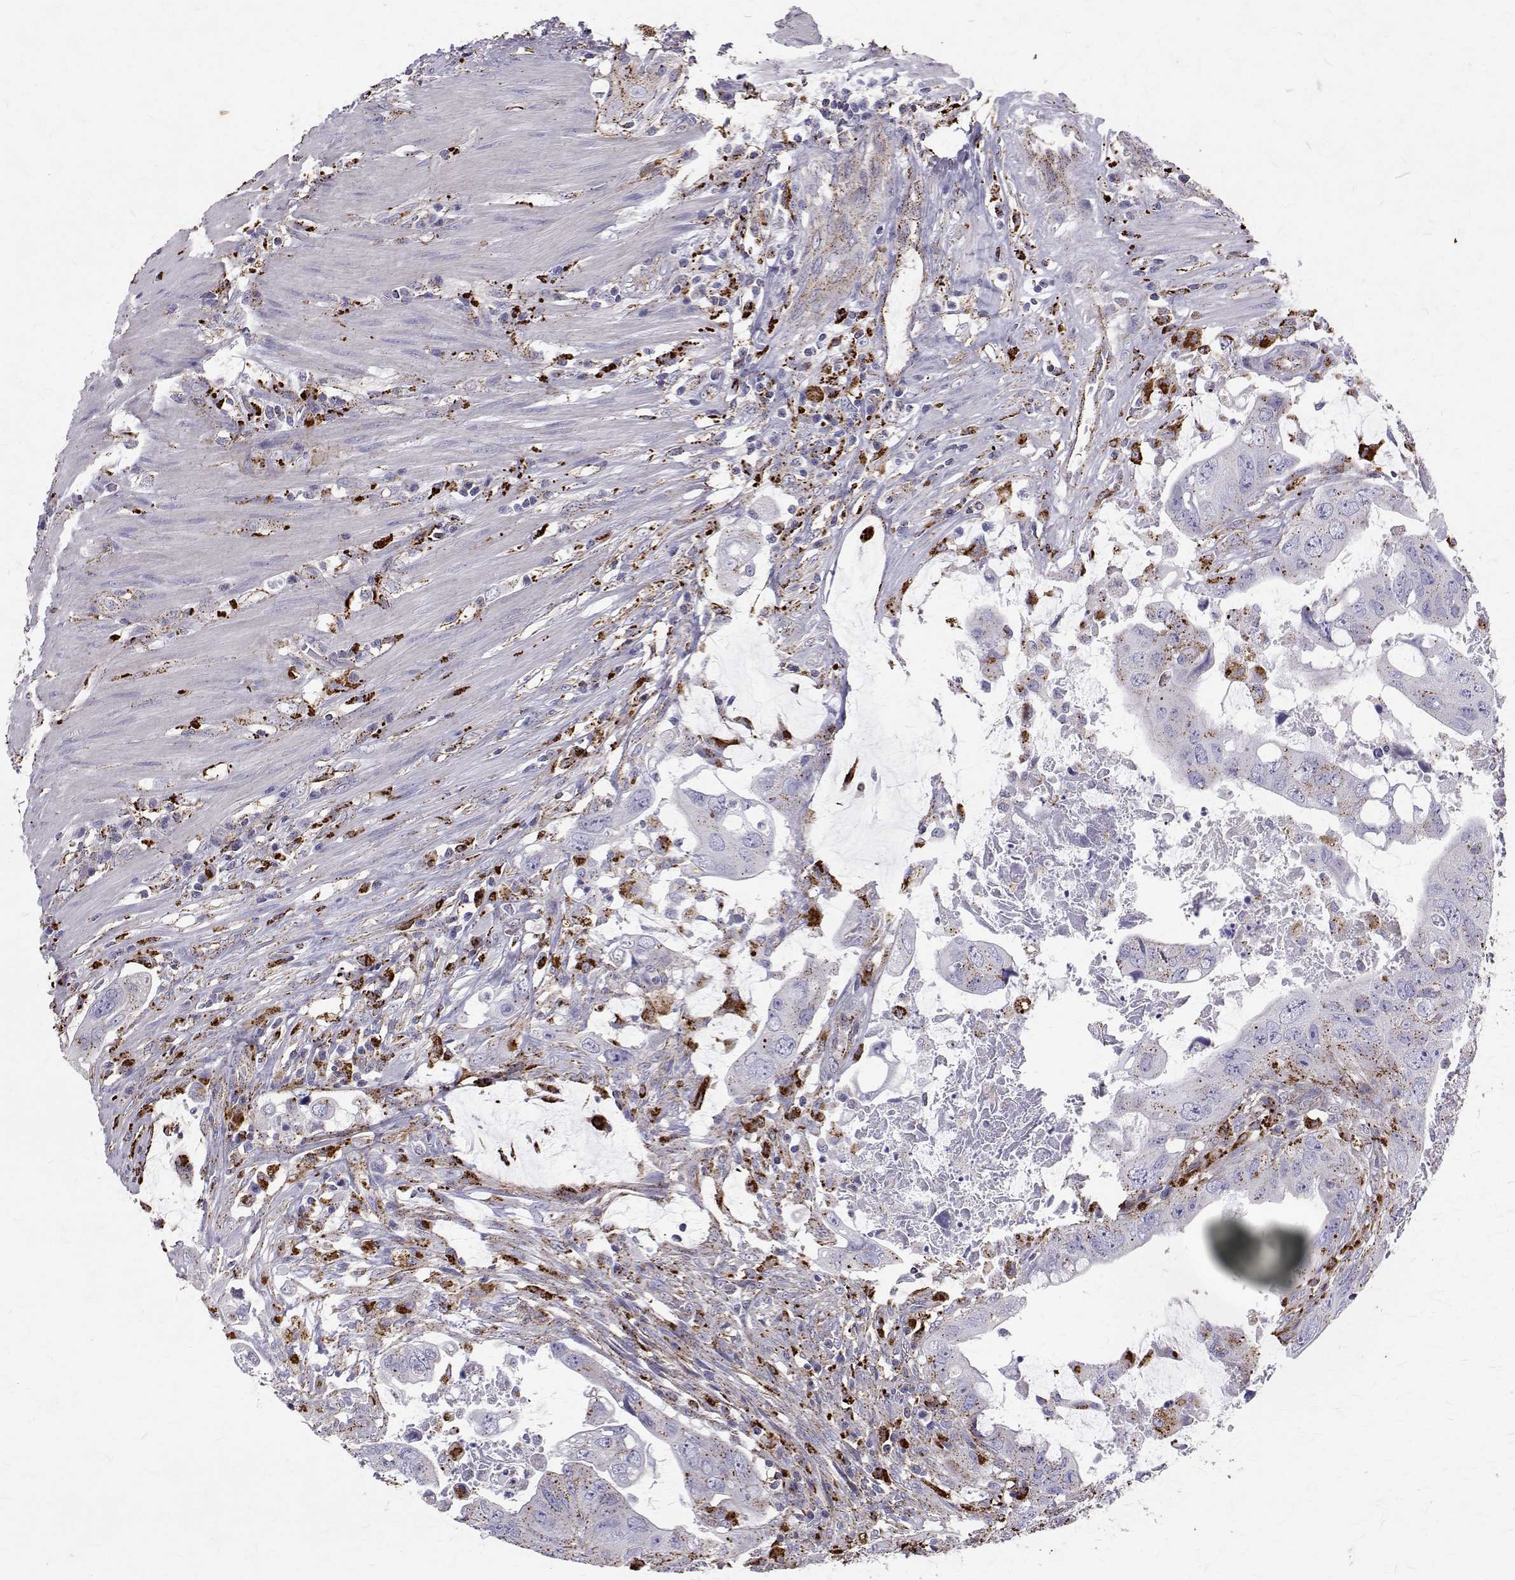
{"staining": {"intensity": "negative", "quantity": "none", "location": "none"}, "tissue": "colorectal cancer", "cell_type": "Tumor cells", "image_type": "cancer", "snomed": [{"axis": "morphology", "description": "Adenocarcinoma, NOS"}, {"axis": "topography", "description": "Colon"}], "caption": "There is no significant staining in tumor cells of adenocarcinoma (colorectal).", "gene": "TPP1", "patient": {"sex": "male", "age": 57}}